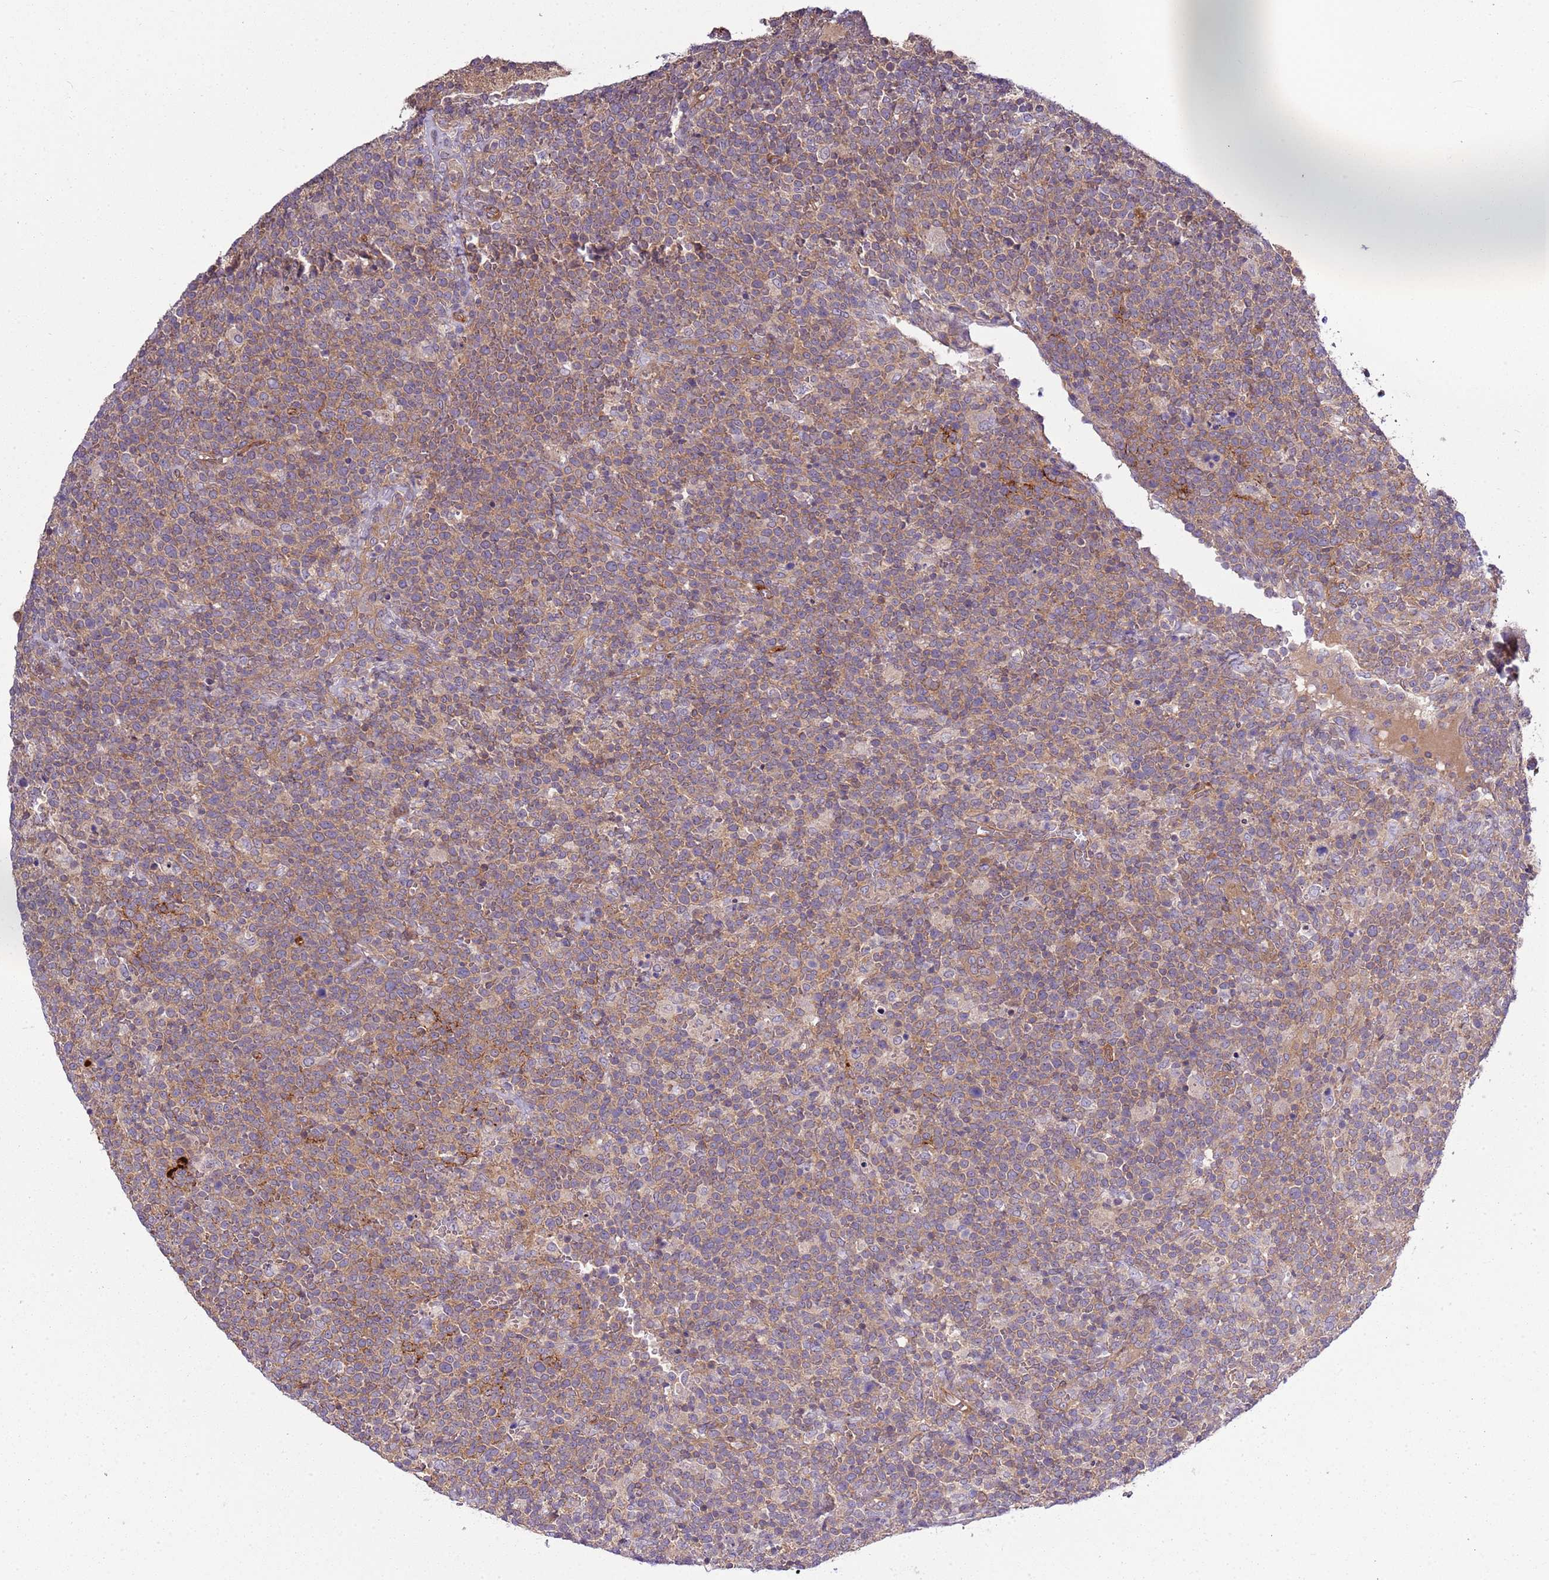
{"staining": {"intensity": "weak", "quantity": "25%-75%", "location": "cytoplasmic/membranous"}, "tissue": "lymphoma", "cell_type": "Tumor cells", "image_type": "cancer", "snomed": [{"axis": "morphology", "description": "Malignant lymphoma, non-Hodgkin's type, High grade"}, {"axis": "topography", "description": "Lymph node"}], "caption": "Lymphoma stained with a protein marker exhibits weak staining in tumor cells.", "gene": "GNL1", "patient": {"sex": "male", "age": 61}}